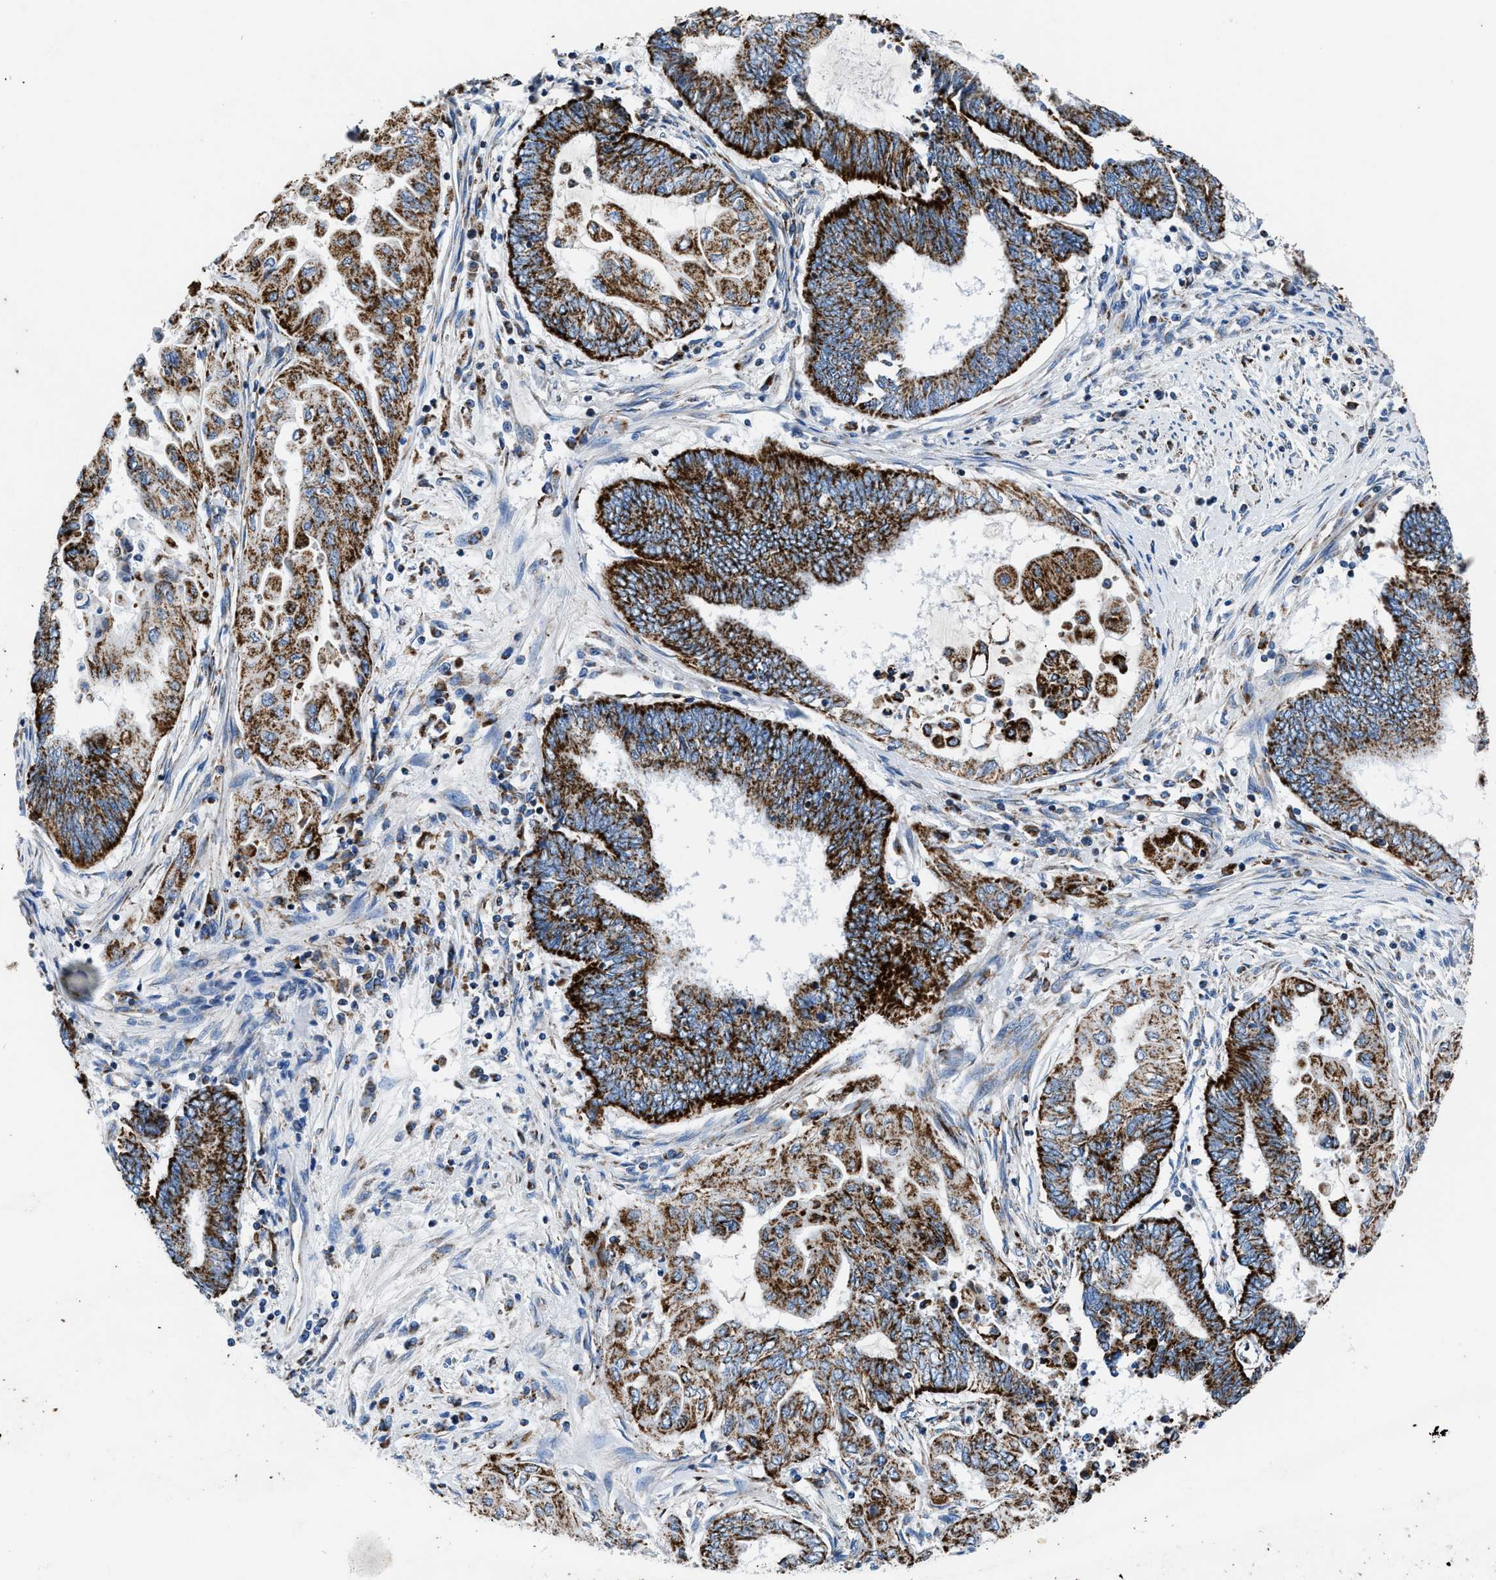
{"staining": {"intensity": "strong", "quantity": ">75%", "location": "cytoplasmic/membranous"}, "tissue": "endometrial cancer", "cell_type": "Tumor cells", "image_type": "cancer", "snomed": [{"axis": "morphology", "description": "Adenocarcinoma, NOS"}, {"axis": "topography", "description": "Uterus"}, {"axis": "topography", "description": "Endometrium"}], "caption": "Brown immunohistochemical staining in endometrial adenocarcinoma demonstrates strong cytoplasmic/membranous staining in about >75% of tumor cells.", "gene": "ZDHHC3", "patient": {"sex": "female", "age": 70}}